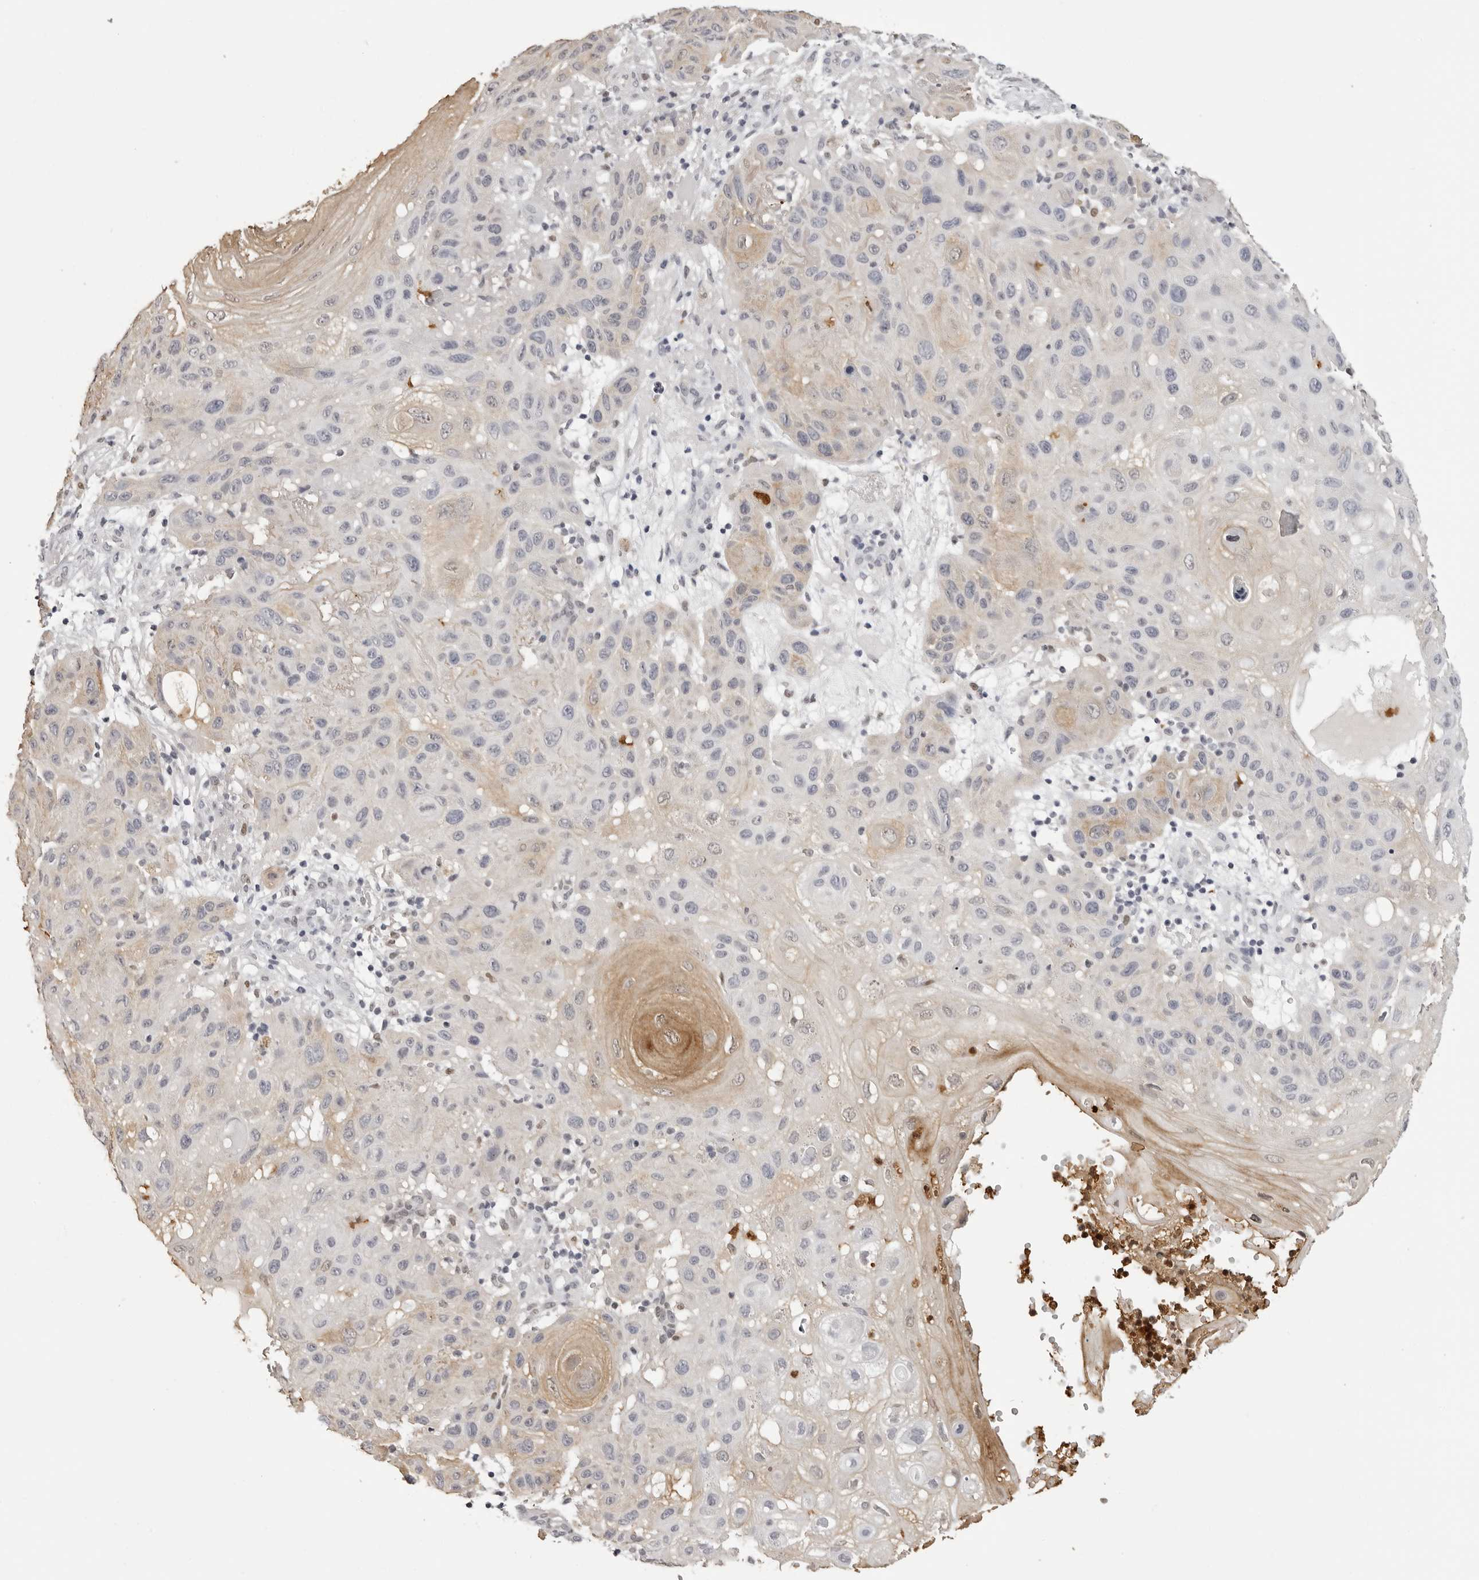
{"staining": {"intensity": "weak", "quantity": "<25%", "location": "cytoplasmic/membranous"}, "tissue": "skin cancer", "cell_type": "Tumor cells", "image_type": "cancer", "snomed": [{"axis": "morphology", "description": "Normal tissue, NOS"}, {"axis": "morphology", "description": "Squamous cell carcinoma, NOS"}, {"axis": "topography", "description": "Skin"}], "caption": "Skin cancer (squamous cell carcinoma) was stained to show a protein in brown. There is no significant staining in tumor cells.", "gene": "IL31", "patient": {"sex": "female", "age": 96}}